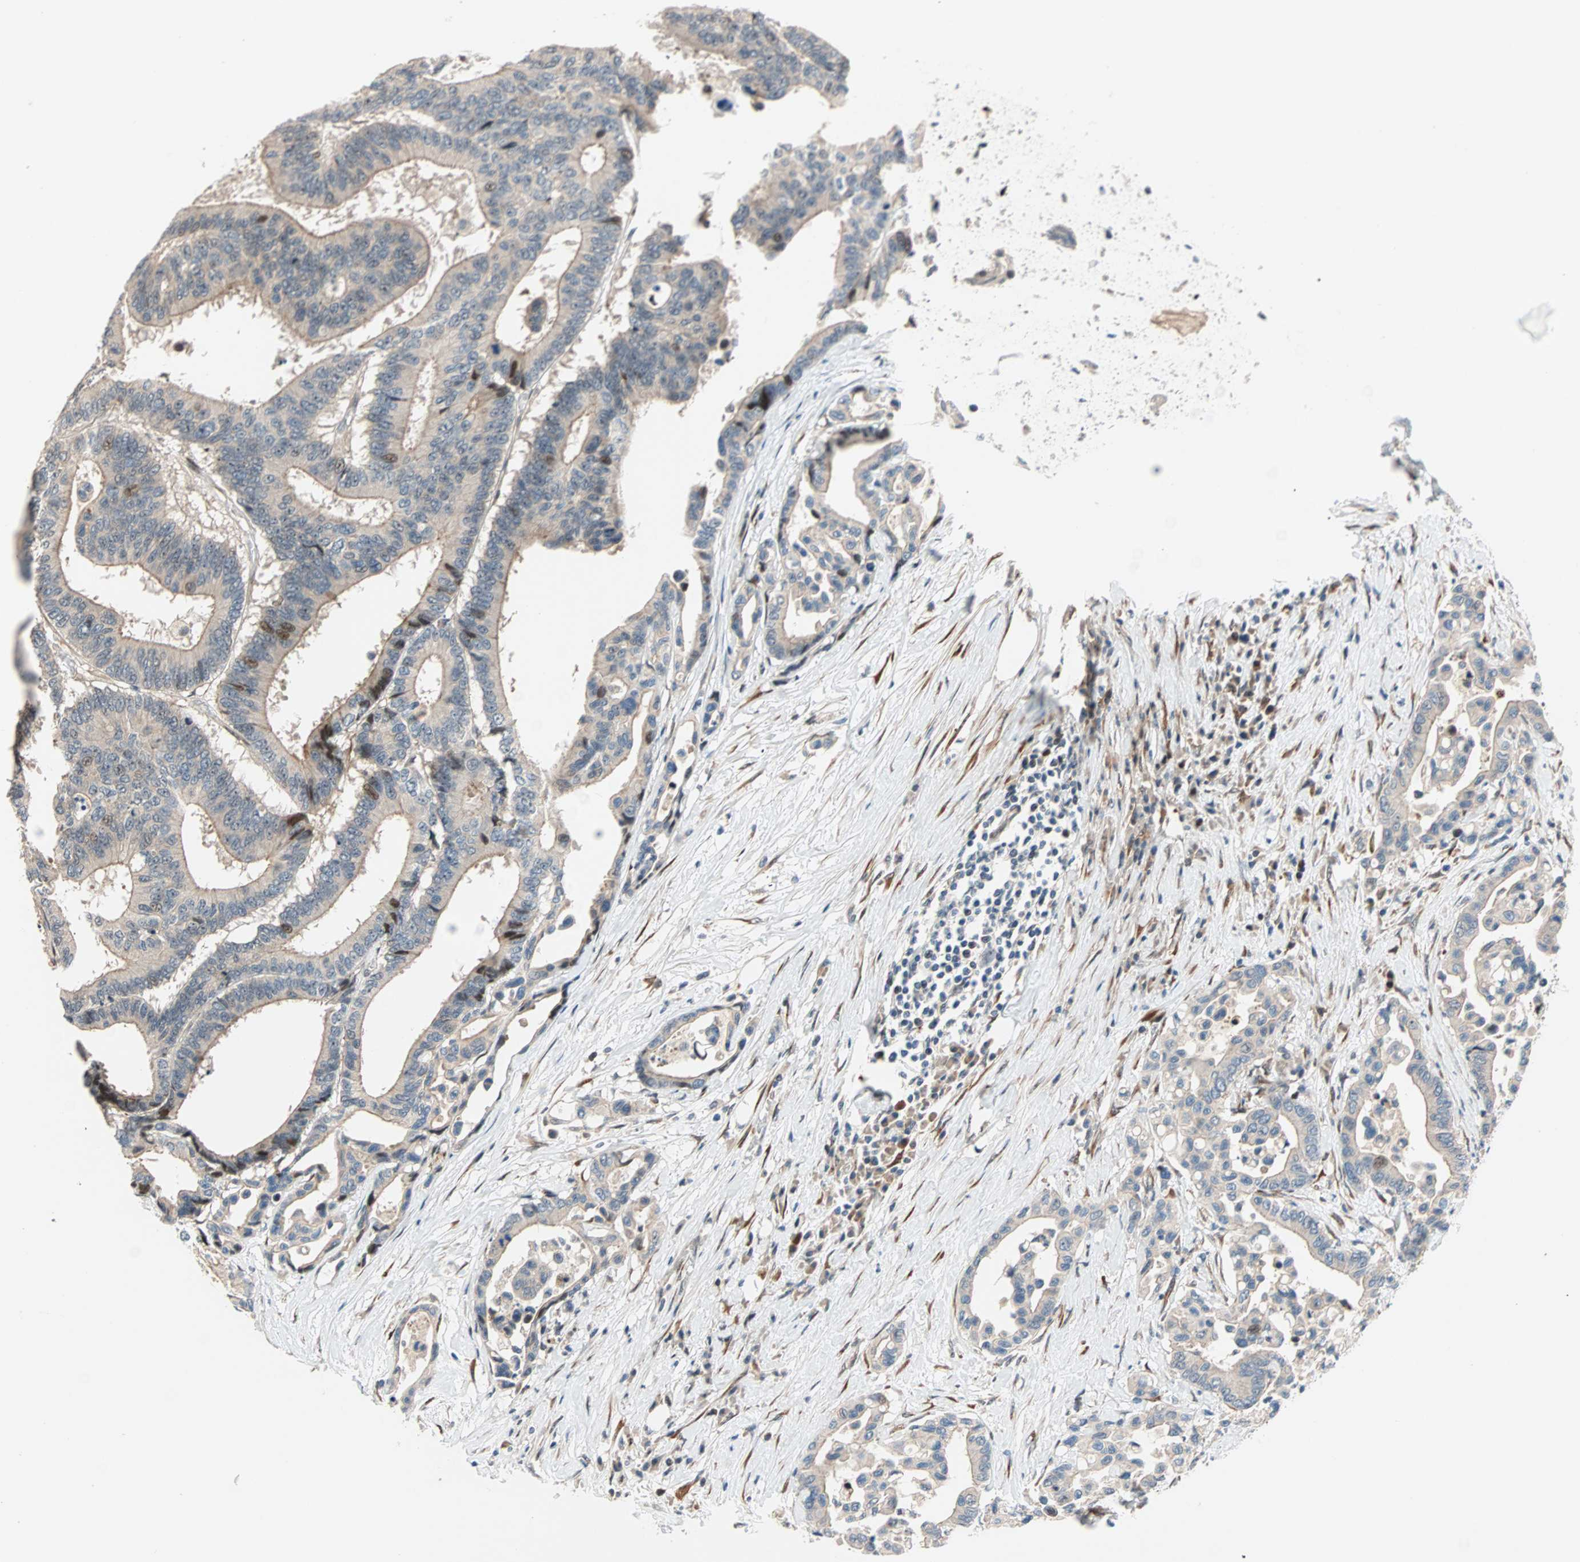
{"staining": {"intensity": "moderate", "quantity": ">75%", "location": "cytoplasmic/membranous"}, "tissue": "colorectal cancer", "cell_type": "Tumor cells", "image_type": "cancer", "snomed": [{"axis": "morphology", "description": "Normal tissue, NOS"}, {"axis": "morphology", "description": "Adenocarcinoma, NOS"}, {"axis": "topography", "description": "Colon"}], "caption": "Protein expression analysis of human adenocarcinoma (colorectal) reveals moderate cytoplasmic/membranous positivity in approximately >75% of tumor cells.", "gene": "HECW1", "patient": {"sex": "male", "age": 82}}